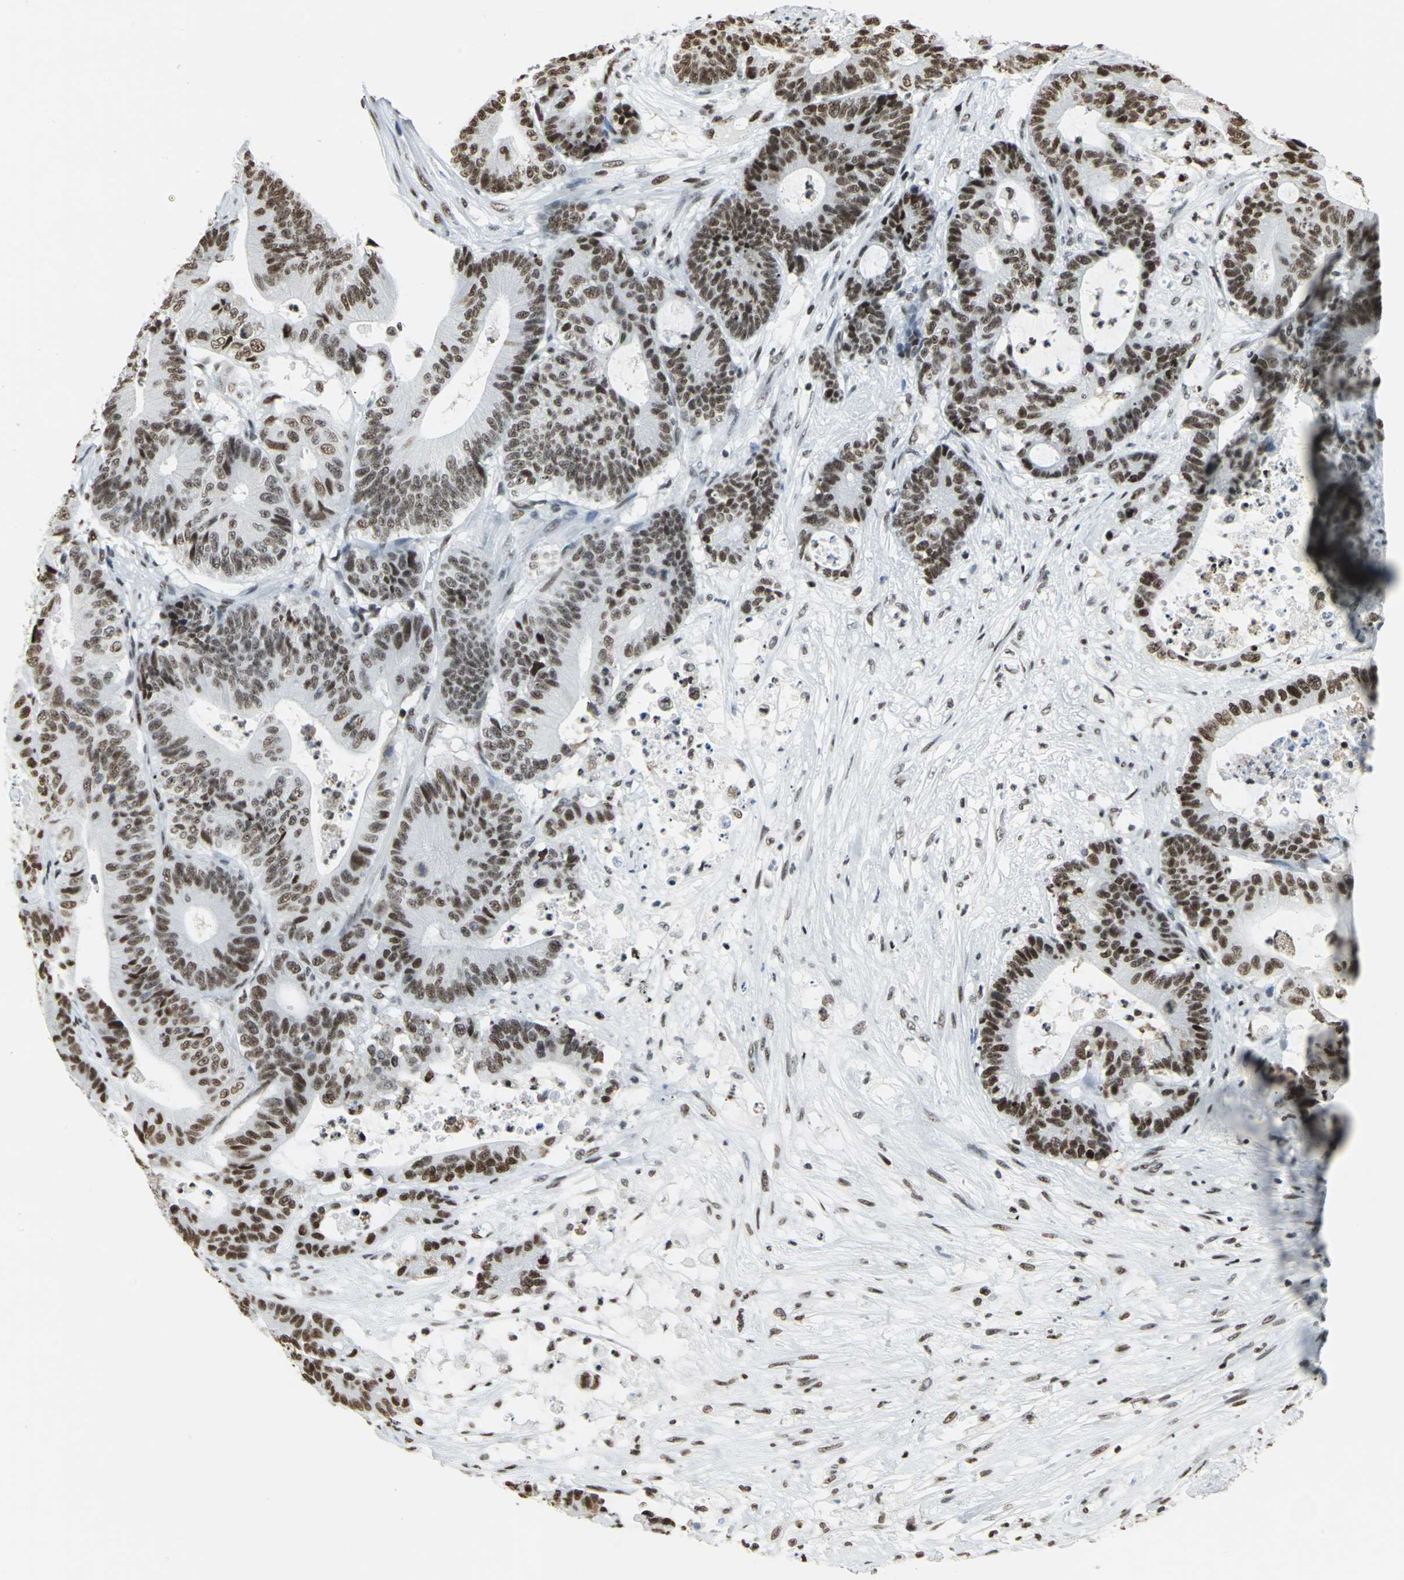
{"staining": {"intensity": "strong", "quantity": ">75%", "location": "nuclear"}, "tissue": "colorectal cancer", "cell_type": "Tumor cells", "image_type": "cancer", "snomed": [{"axis": "morphology", "description": "Adenocarcinoma, NOS"}, {"axis": "topography", "description": "Colon"}], "caption": "Colorectal cancer (adenocarcinoma) stained with a protein marker displays strong staining in tumor cells.", "gene": "HMGB1", "patient": {"sex": "female", "age": 84}}